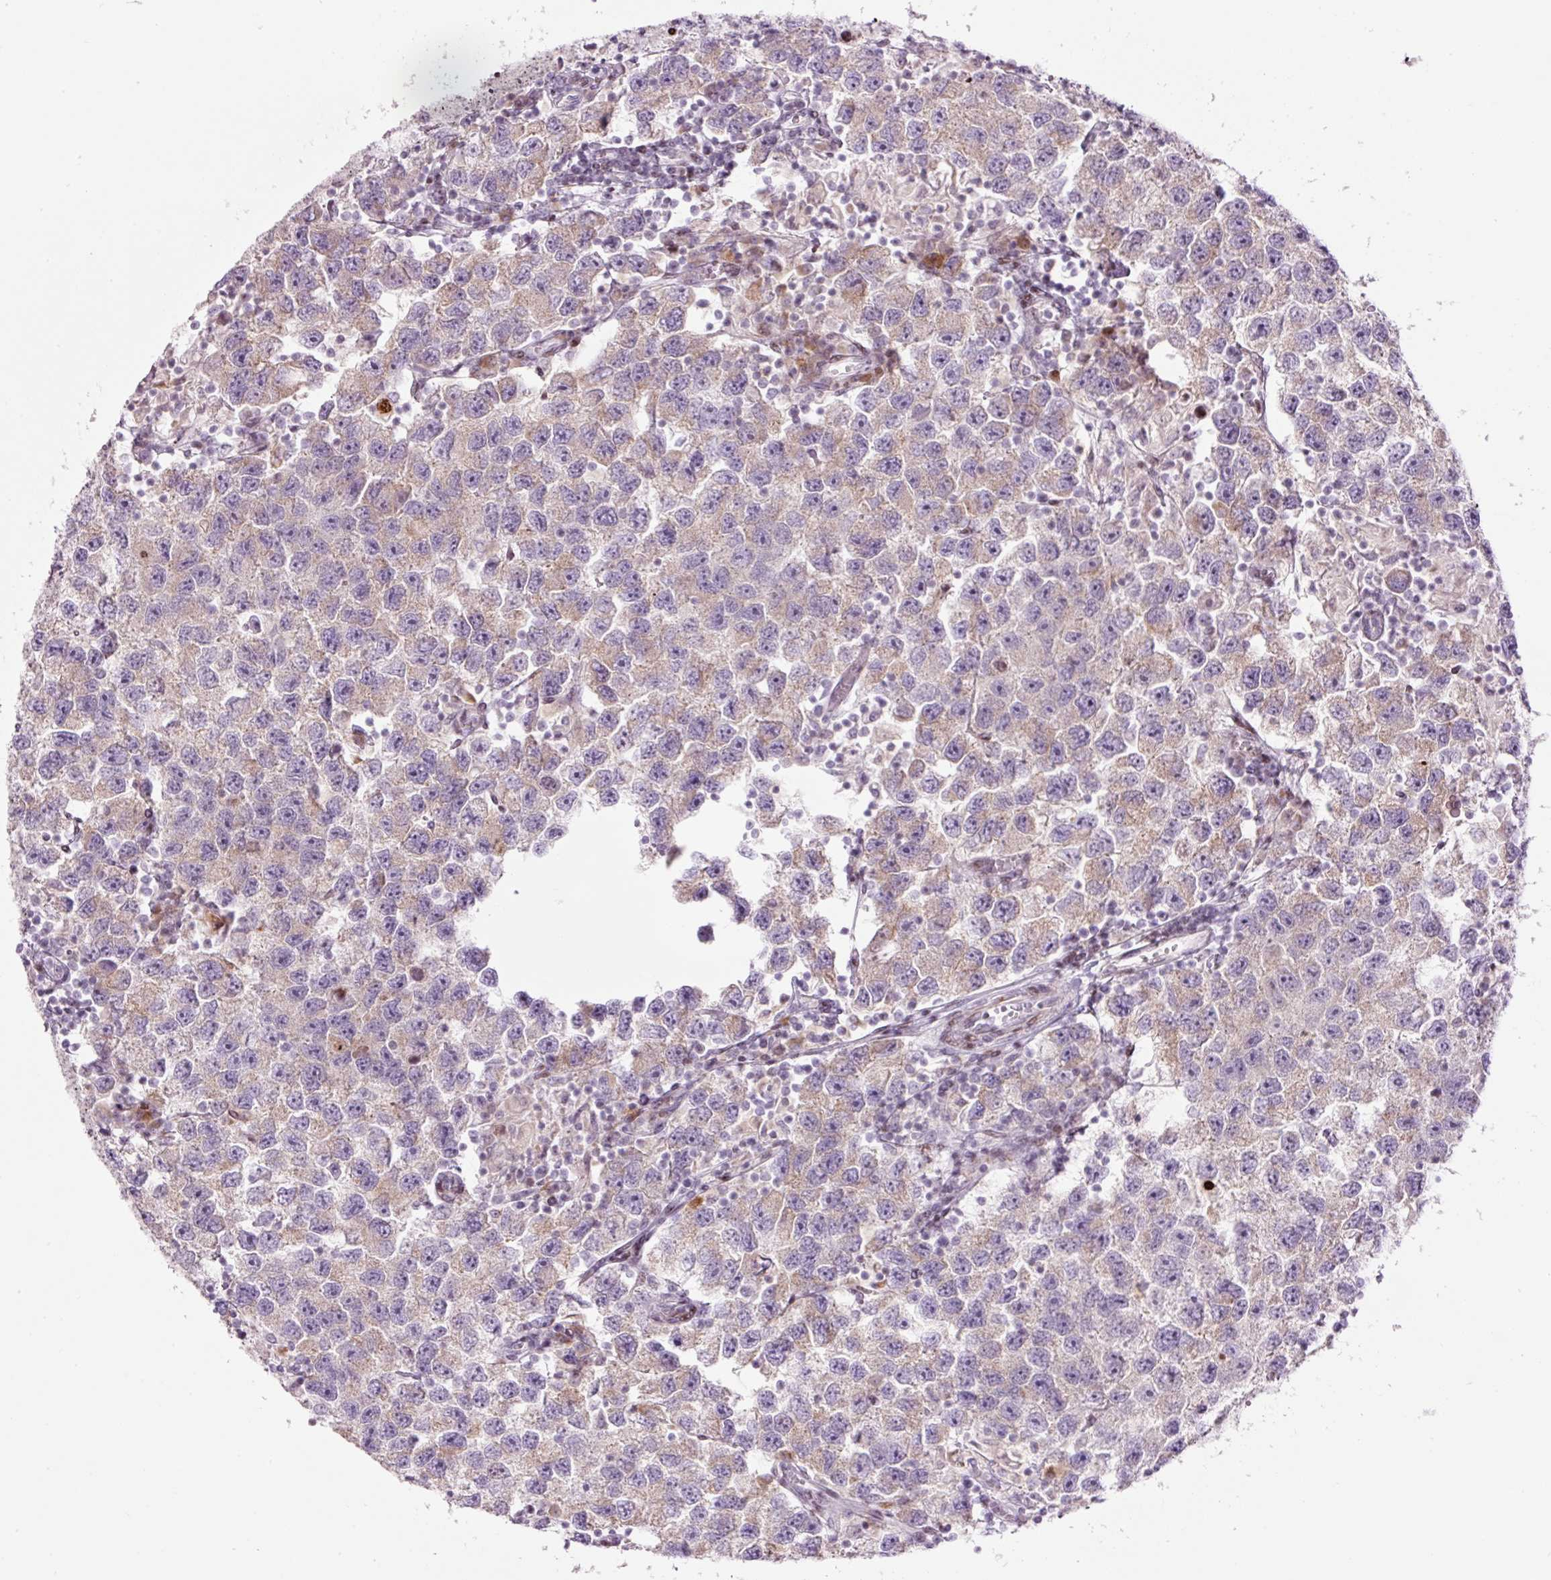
{"staining": {"intensity": "weak", "quantity": ">75%", "location": "cytoplasmic/membranous"}, "tissue": "testis cancer", "cell_type": "Tumor cells", "image_type": "cancer", "snomed": [{"axis": "morphology", "description": "Seminoma, NOS"}, {"axis": "topography", "description": "Testis"}], "caption": "Tumor cells exhibit low levels of weak cytoplasmic/membranous expression in about >75% of cells in testis cancer (seminoma).", "gene": "TMEM177", "patient": {"sex": "male", "age": 26}}